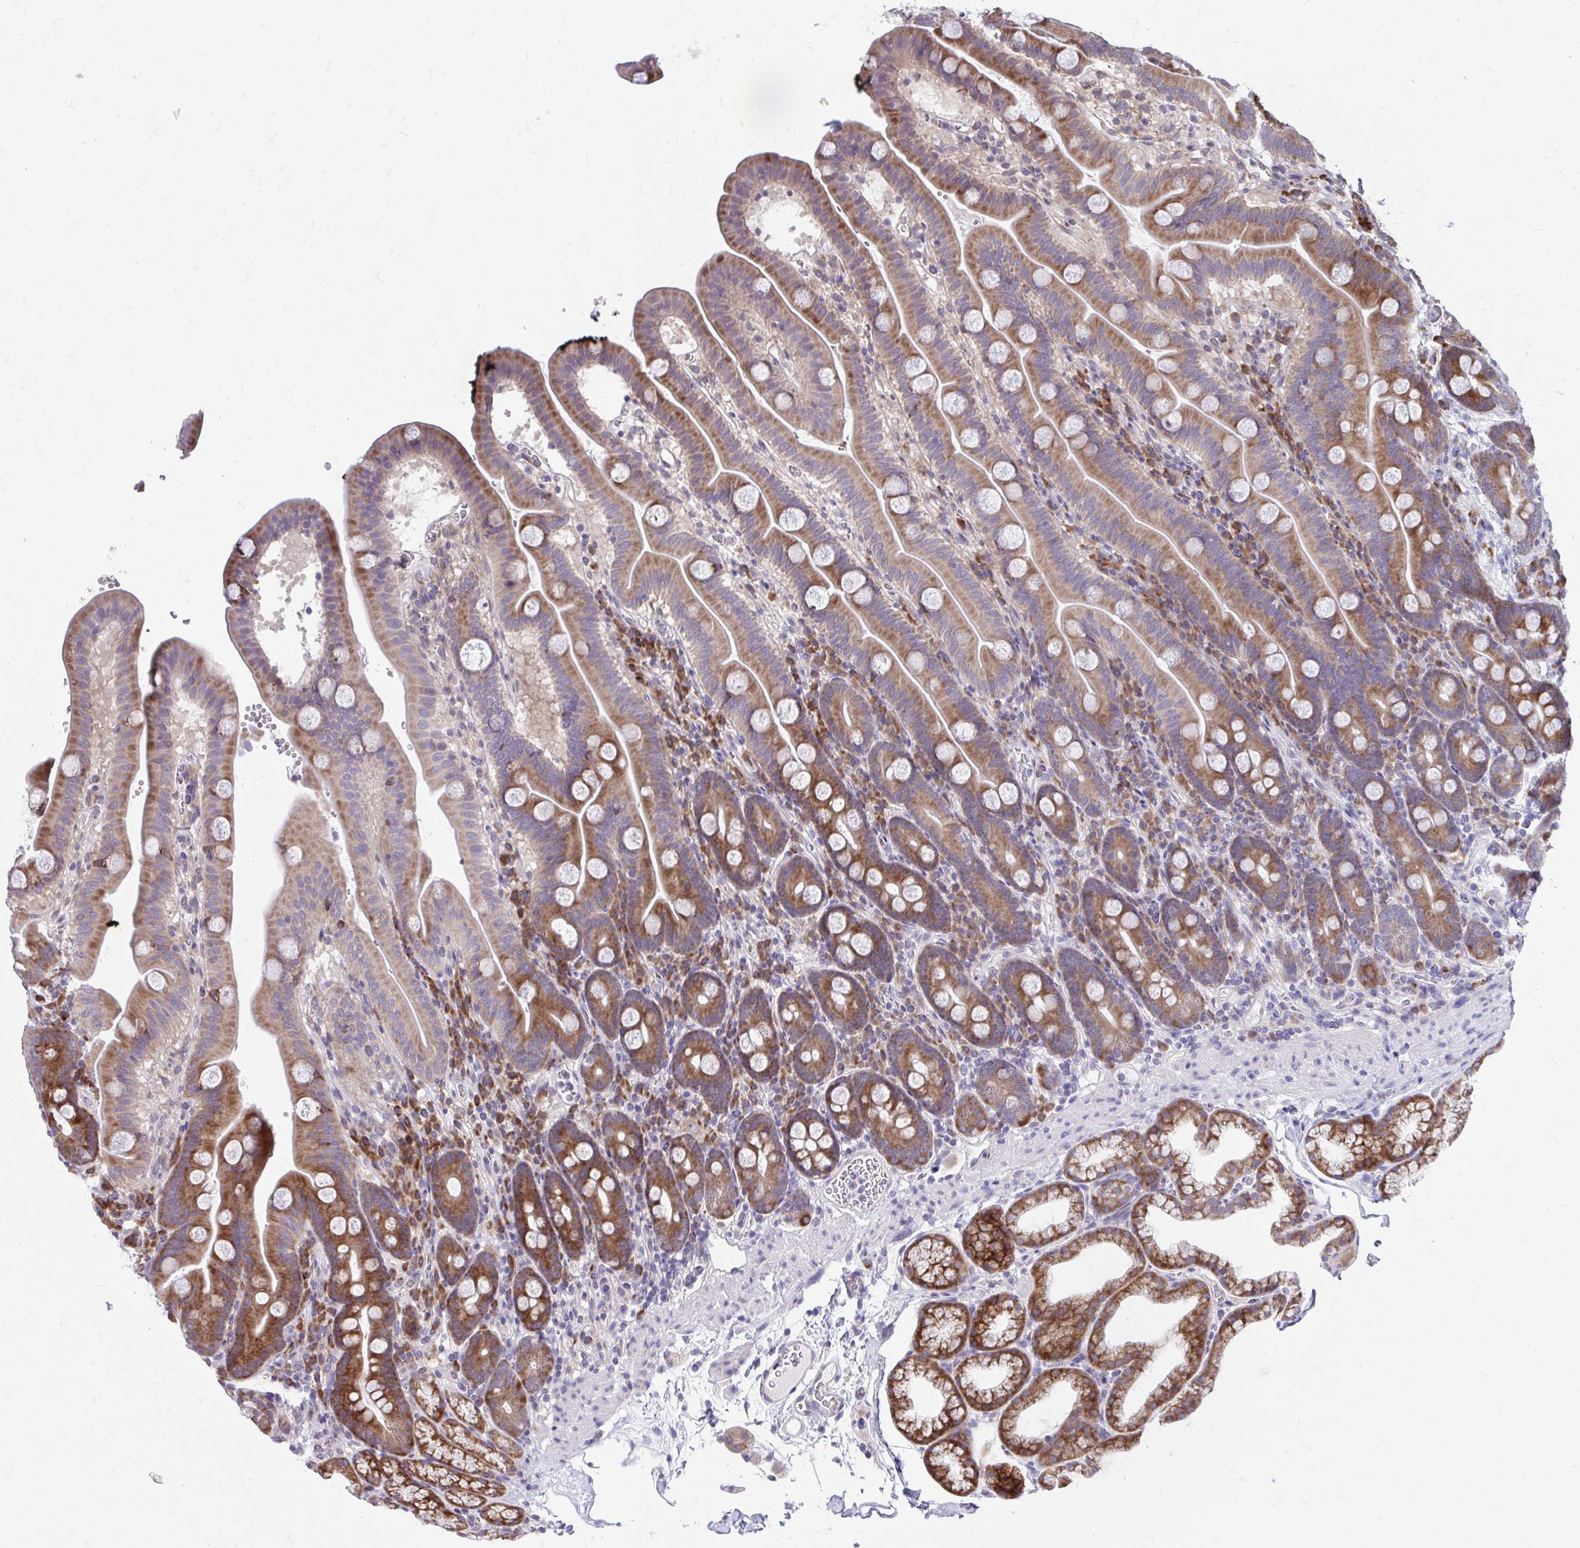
{"staining": {"intensity": "strong", "quantity": "25%-75%", "location": "cytoplasmic/membranous"}, "tissue": "duodenum", "cell_type": "Glandular cells", "image_type": "normal", "snomed": [{"axis": "morphology", "description": "Normal tissue, NOS"}, {"axis": "topography", "description": "Duodenum"}], "caption": "Duodenum stained for a protein exhibits strong cytoplasmic/membranous positivity in glandular cells. The staining was performed using DAB, with brown indicating positive protein expression. Nuclei are stained blue with hematoxylin.", "gene": "SELENON", "patient": {"sex": "male", "age": 59}}